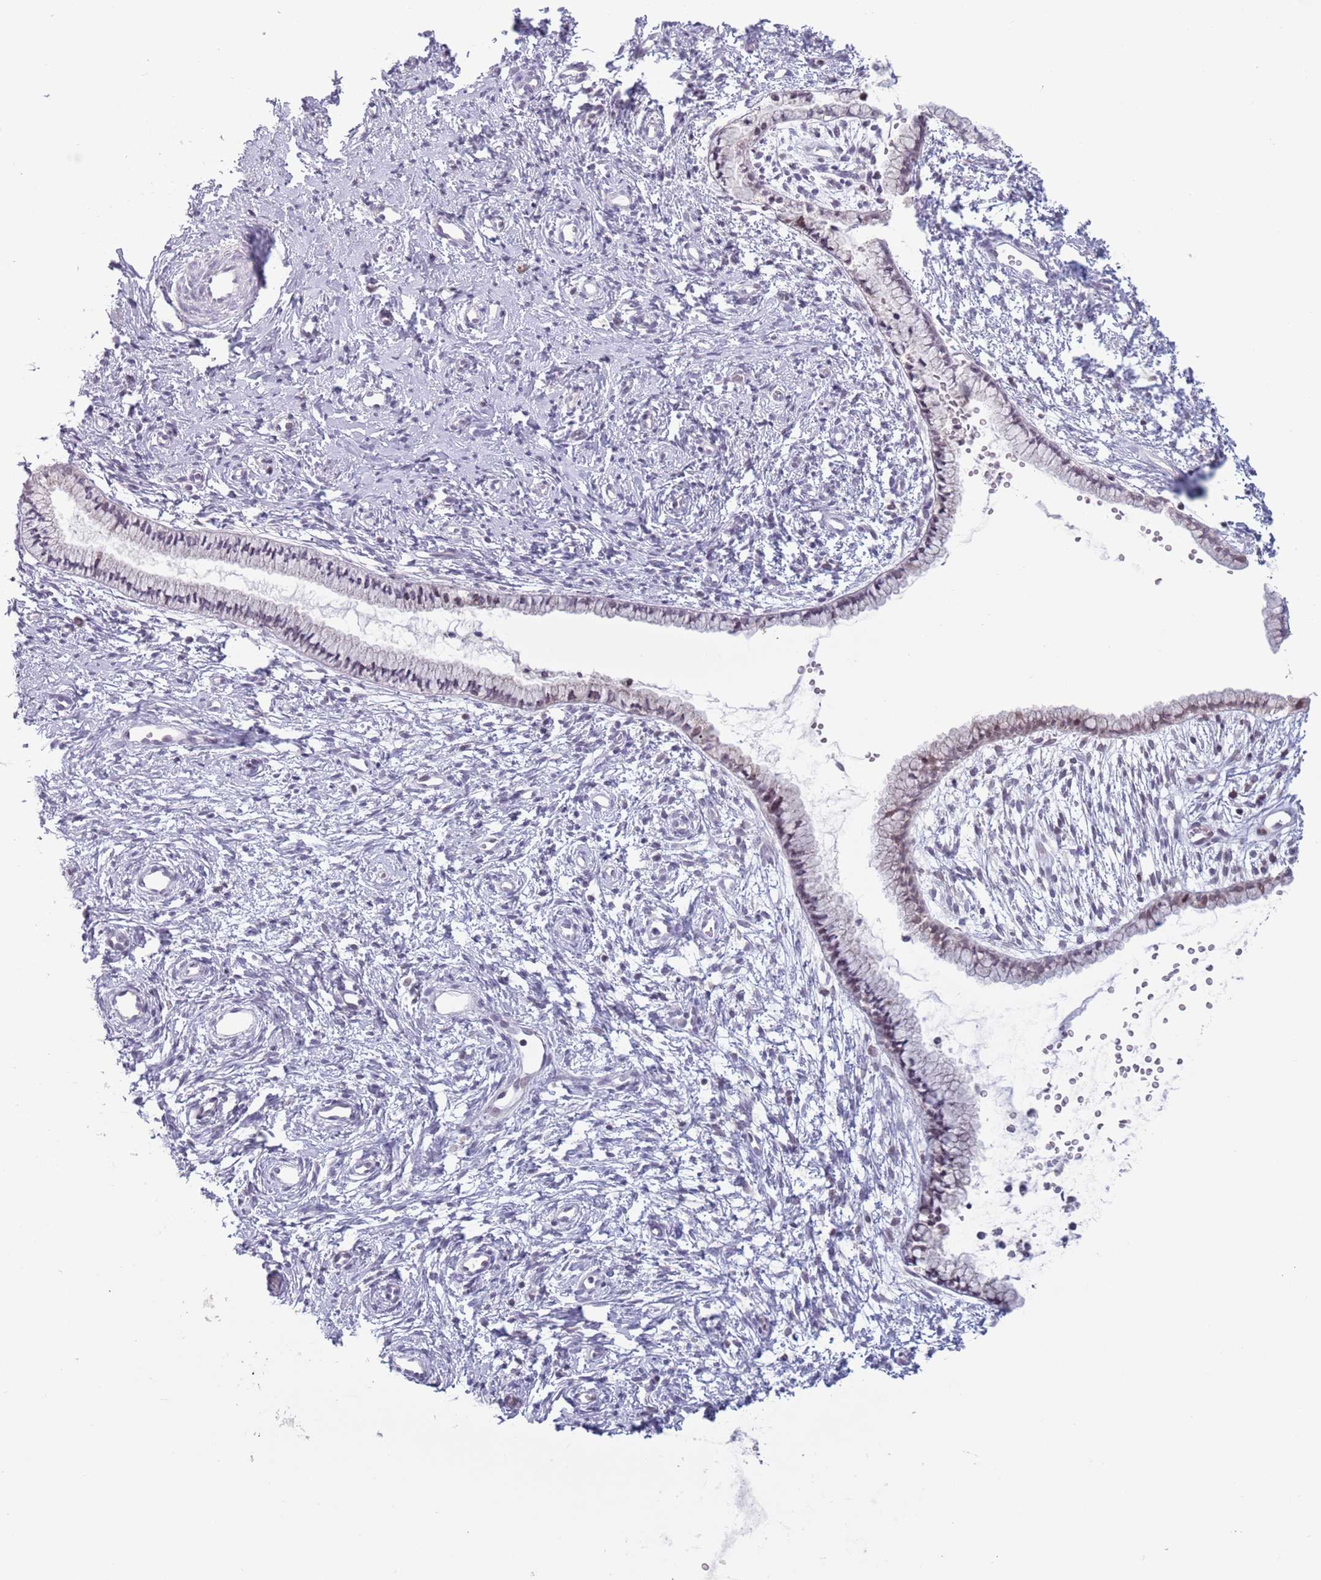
{"staining": {"intensity": "weak", "quantity": "<25%", "location": "nuclear"}, "tissue": "cervix", "cell_type": "Glandular cells", "image_type": "normal", "snomed": [{"axis": "morphology", "description": "Normal tissue, NOS"}, {"axis": "topography", "description": "Cervix"}], "caption": "This is a image of immunohistochemistry (IHC) staining of benign cervix, which shows no positivity in glandular cells.", "gene": "MRPL34", "patient": {"sex": "female", "age": 57}}